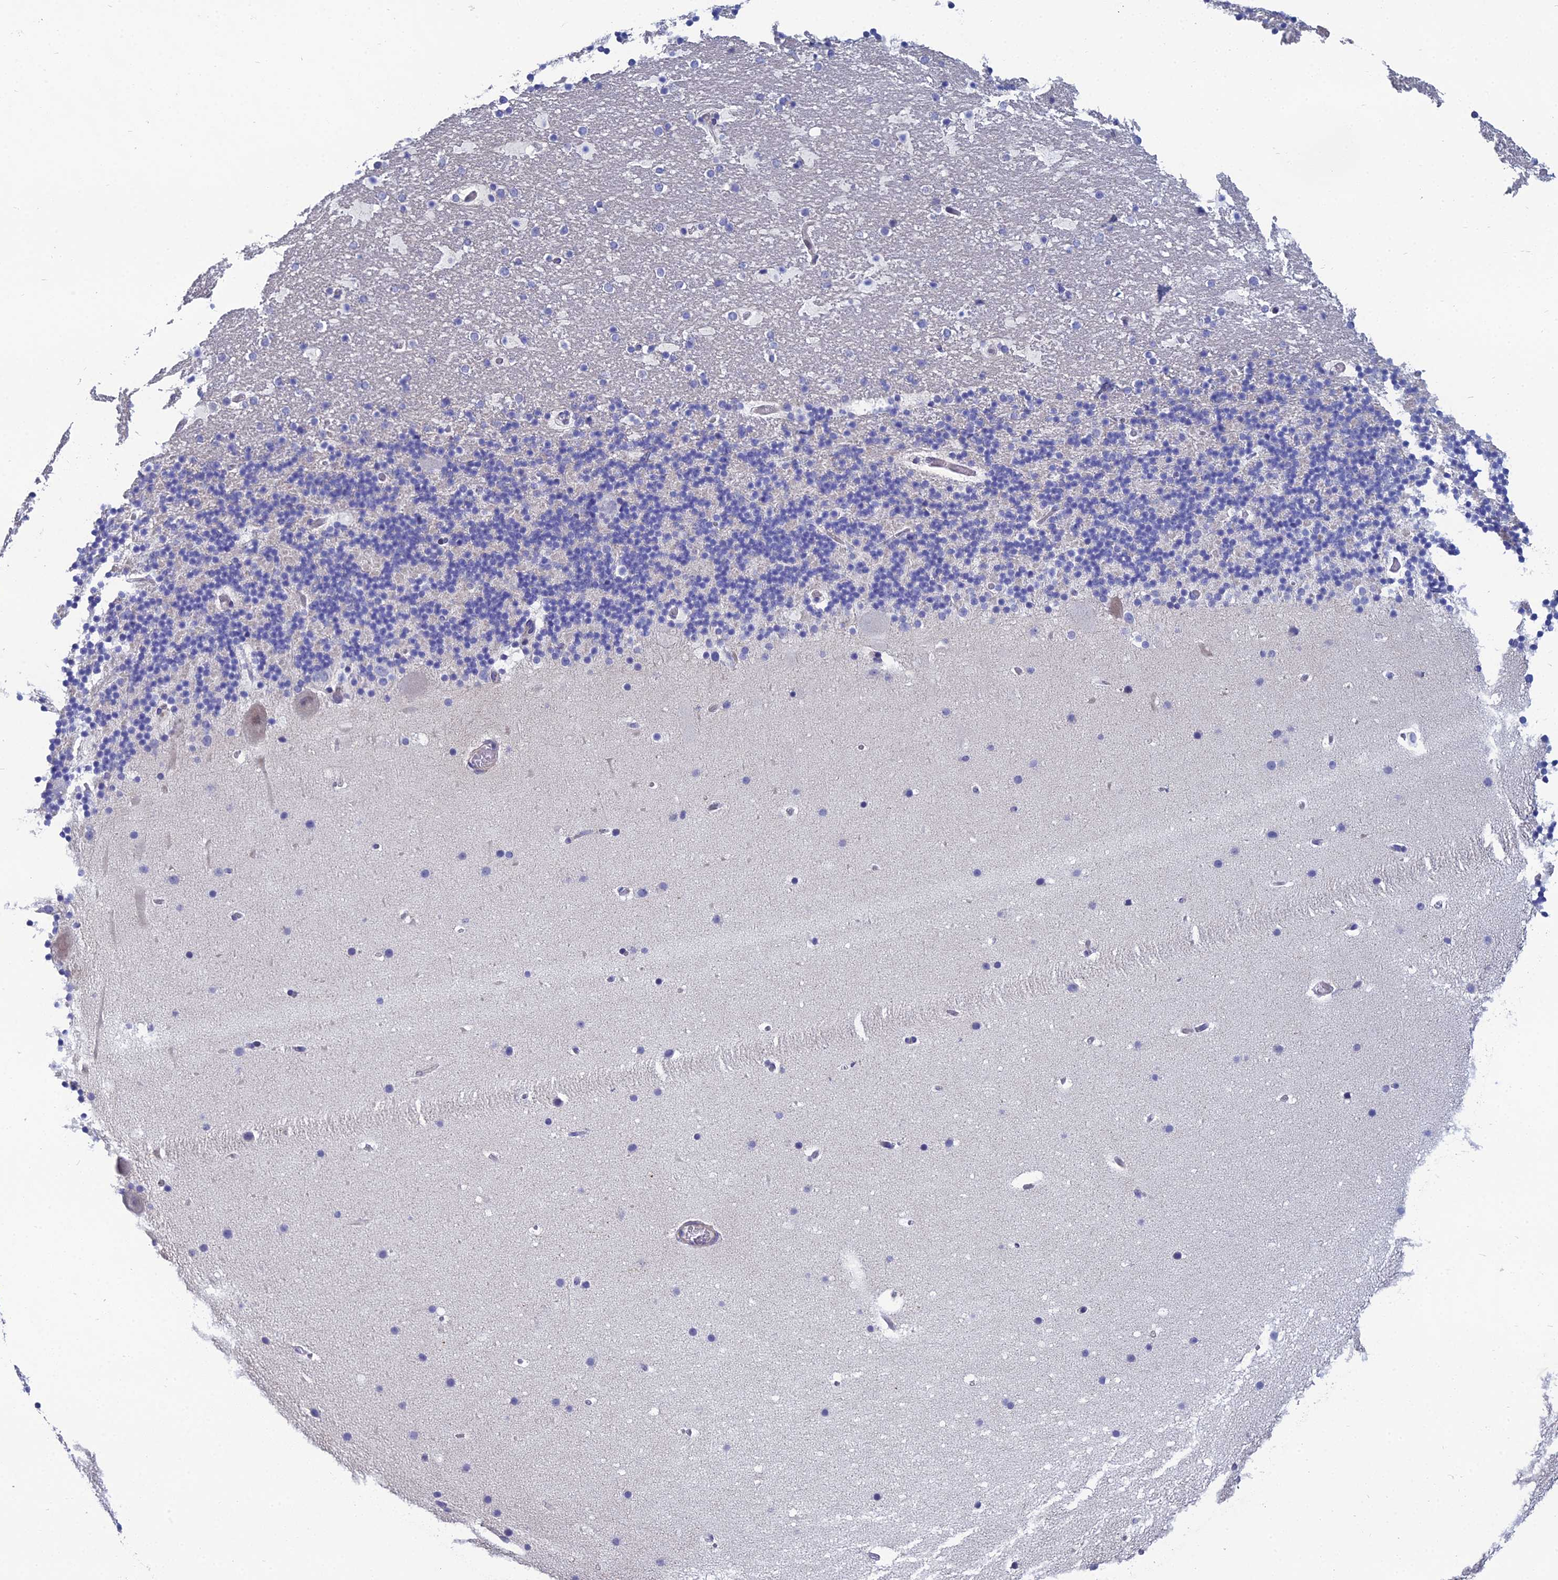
{"staining": {"intensity": "negative", "quantity": "none", "location": "none"}, "tissue": "cerebellum", "cell_type": "Cells in granular layer", "image_type": "normal", "snomed": [{"axis": "morphology", "description": "Normal tissue, NOS"}, {"axis": "topography", "description": "Cerebellum"}], "caption": "Immunohistochemistry (IHC) of unremarkable human cerebellum displays no positivity in cells in granular layer. (DAB (3,3'-diaminobenzidine) immunohistochemistry (IHC) visualized using brightfield microscopy, high magnification).", "gene": "LZTS2", "patient": {"sex": "male", "age": 57}}